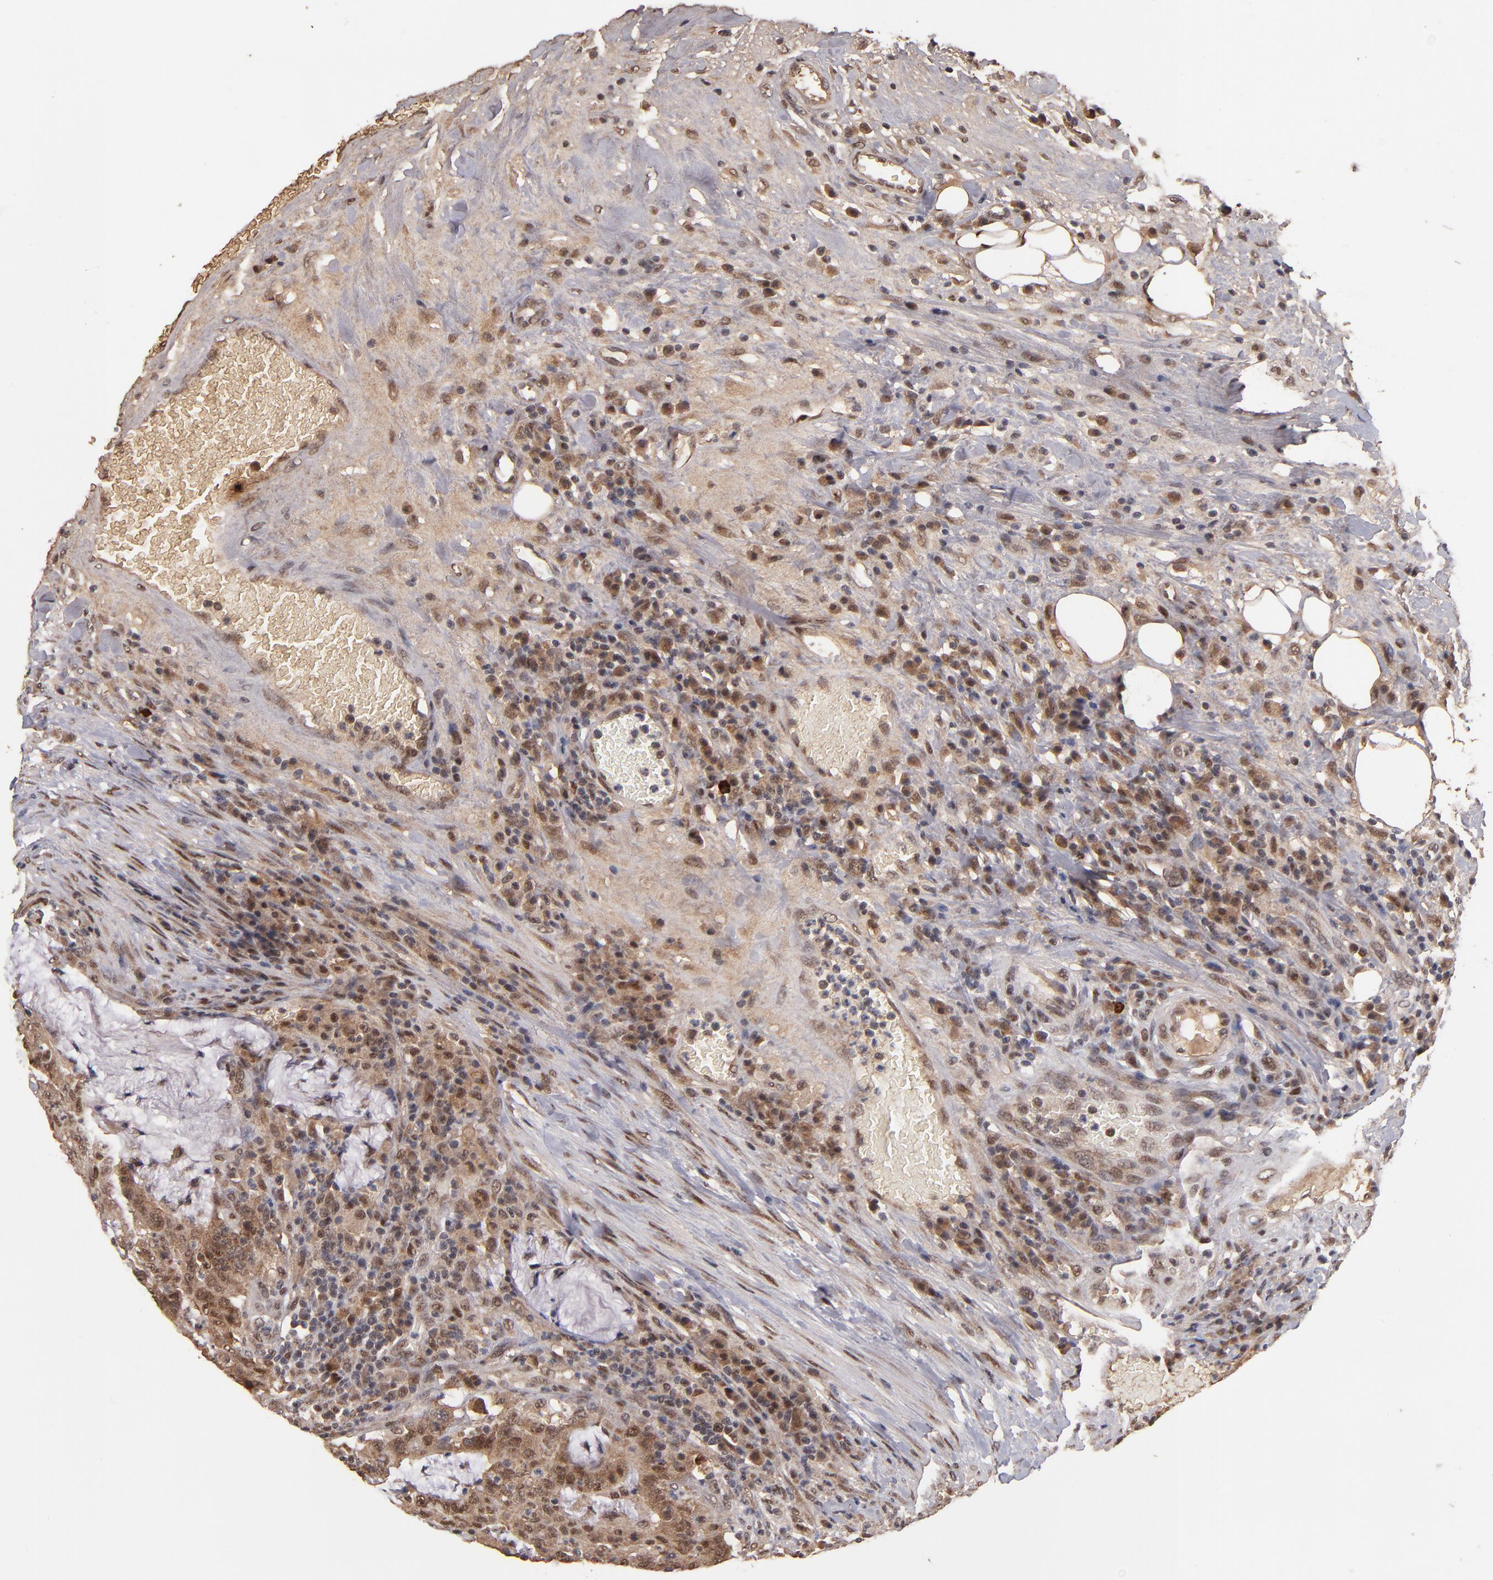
{"staining": {"intensity": "moderate", "quantity": ">75%", "location": "cytoplasmic/membranous,nuclear"}, "tissue": "colorectal cancer", "cell_type": "Tumor cells", "image_type": "cancer", "snomed": [{"axis": "morphology", "description": "Adenocarcinoma, NOS"}, {"axis": "topography", "description": "Colon"}], "caption": "Moderate cytoplasmic/membranous and nuclear staining is identified in about >75% of tumor cells in colorectal cancer (adenocarcinoma). The protein of interest is shown in brown color, while the nuclei are stained blue.", "gene": "EAPP", "patient": {"sex": "male", "age": 54}}